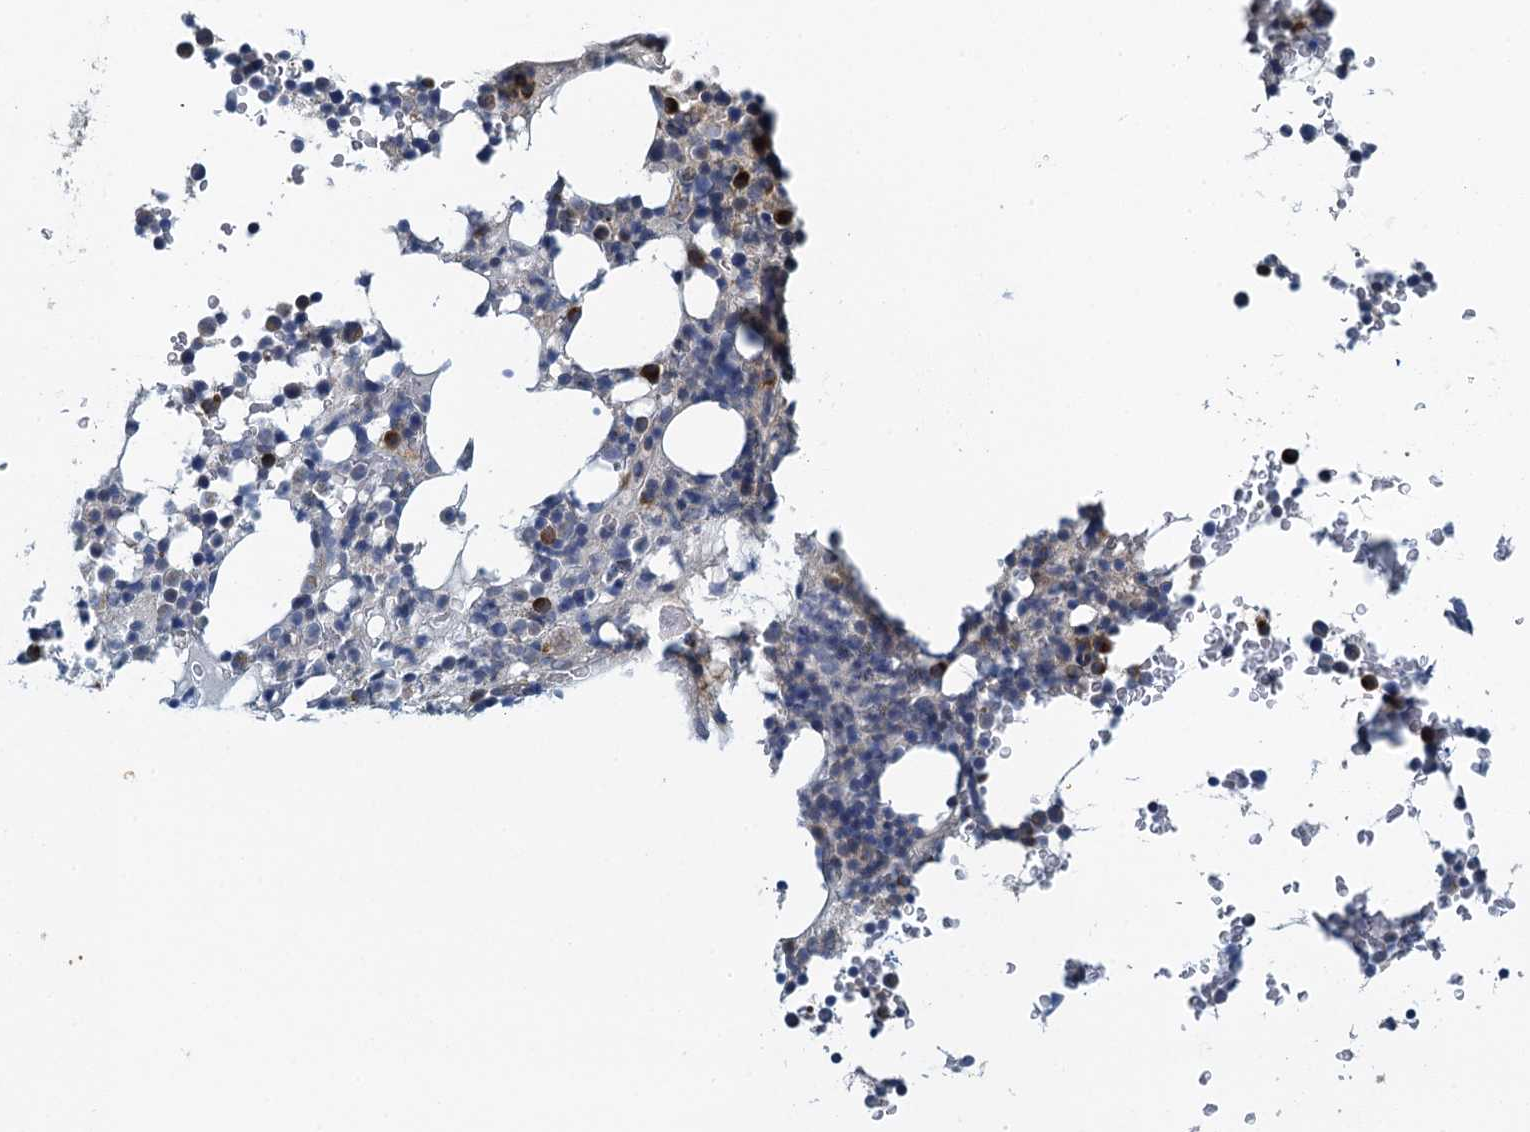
{"staining": {"intensity": "moderate", "quantity": "<25%", "location": "cytoplasmic/membranous"}, "tissue": "bone marrow", "cell_type": "Hematopoietic cells", "image_type": "normal", "snomed": [{"axis": "morphology", "description": "Normal tissue, NOS"}, {"axis": "topography", "description": "Bone marrow"}], "caption": "A brown stain shows moderate cytoplasmic/membranous positivity of a protein in hematopoietic cells of unremarkable human bone marrow. The staining was performed using DAB, with brown indicating positive protein expression. Nuclei are stained blue with hematoxylin.", "gene": "ALG2", "patient": {"sex": "male", "age": 58}}